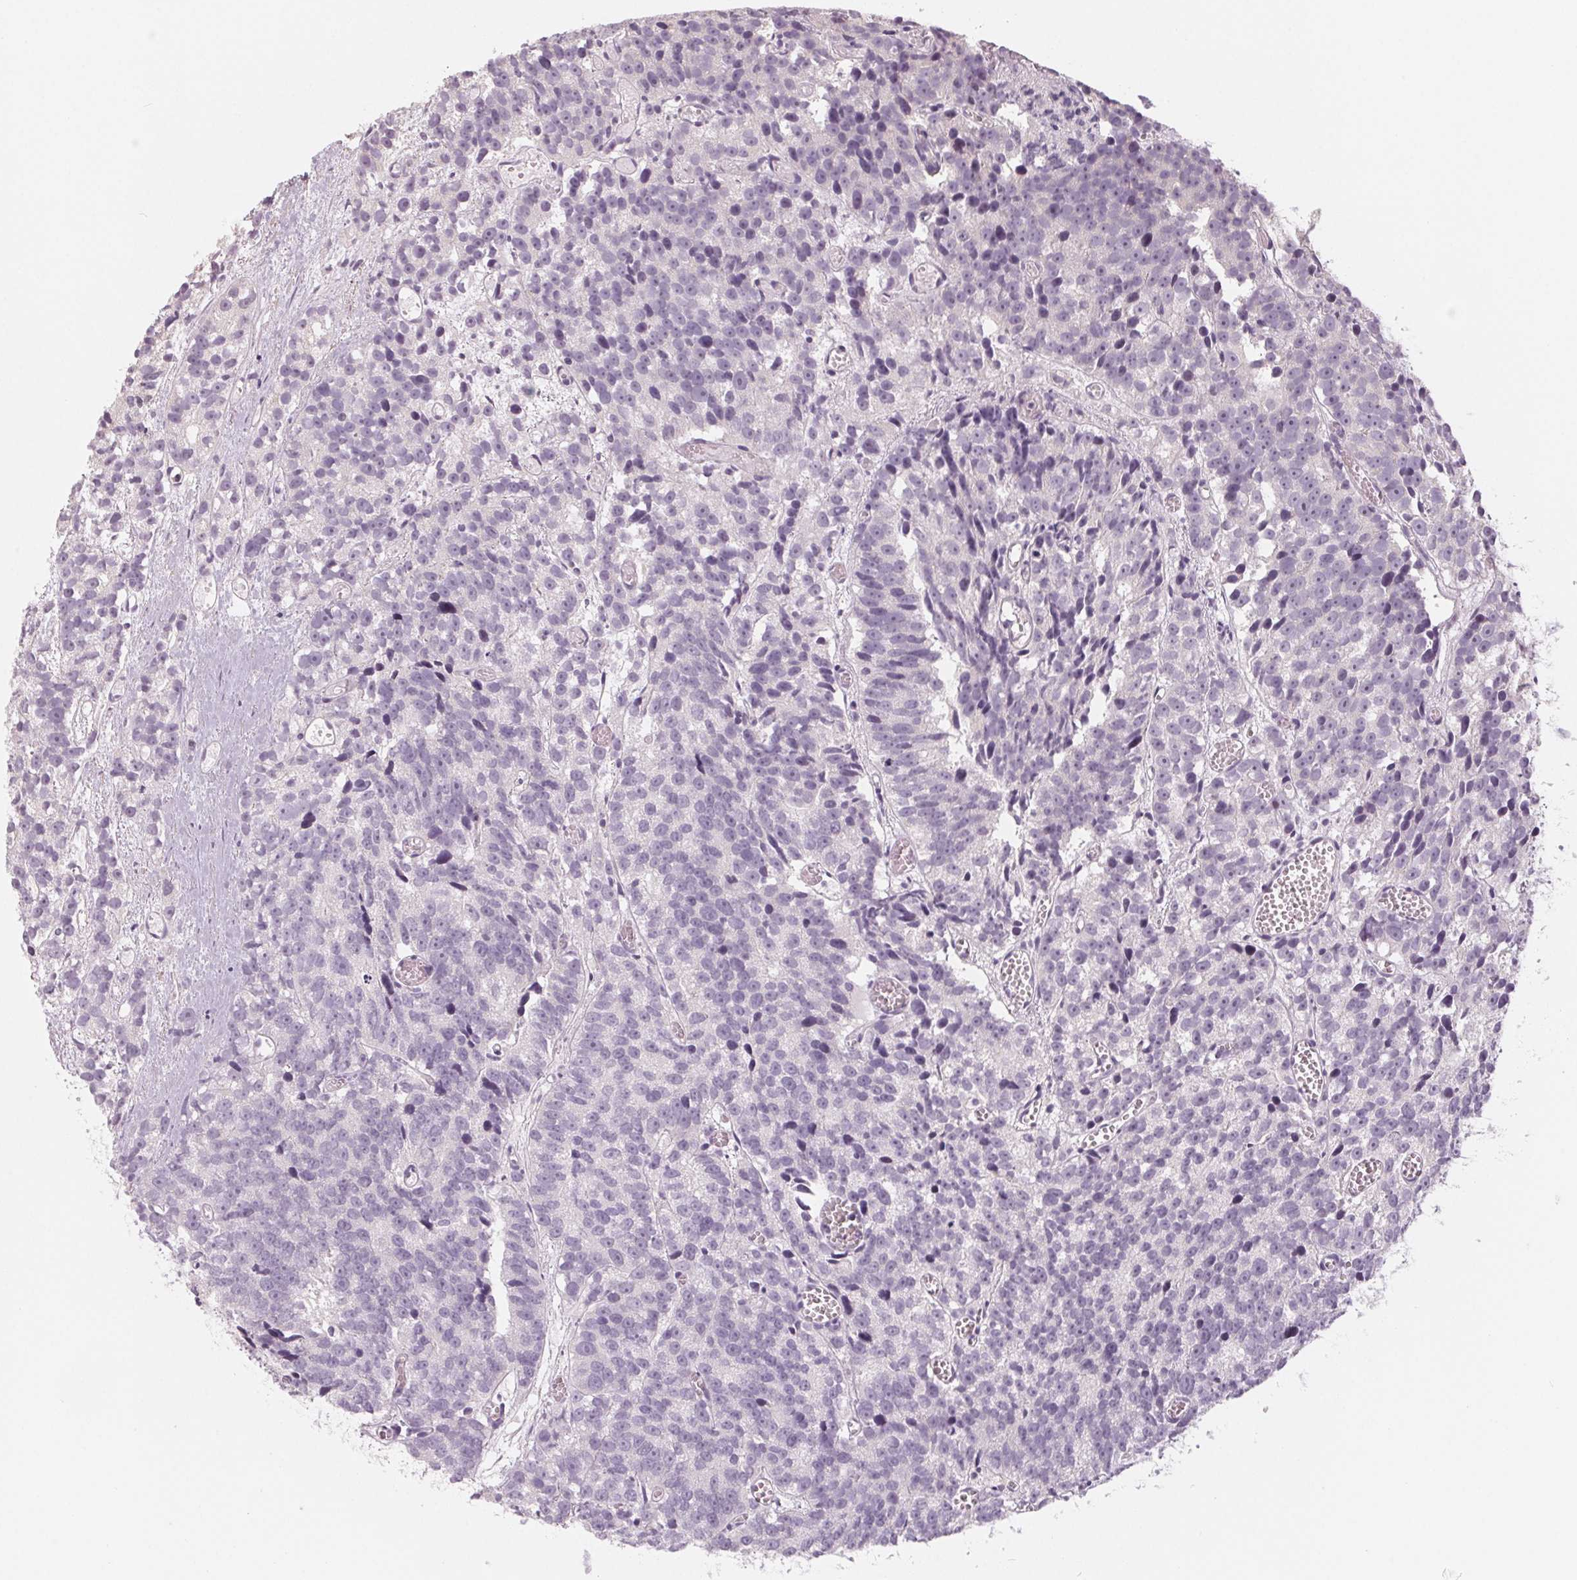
{"staining": {"intensity": "negative", "quantity": "none", "location": "none"}, "tissue": "prostate cancer", "cell_type": "Tumor cells", "image_type": "cancer", "snomed": [{"axis": "morphology", "description": "Adenocarcinoma, High grade"}, {"axis": "topography", "description": "Prostate"}], "caption": "Immunohistochemistry (IHC) micrograph of human prostate cancer stained for a protein (brown), which shows no staining in tumor cells.", "gene": "ZBBX", "patient": {"sex": "male", "age": 77}}